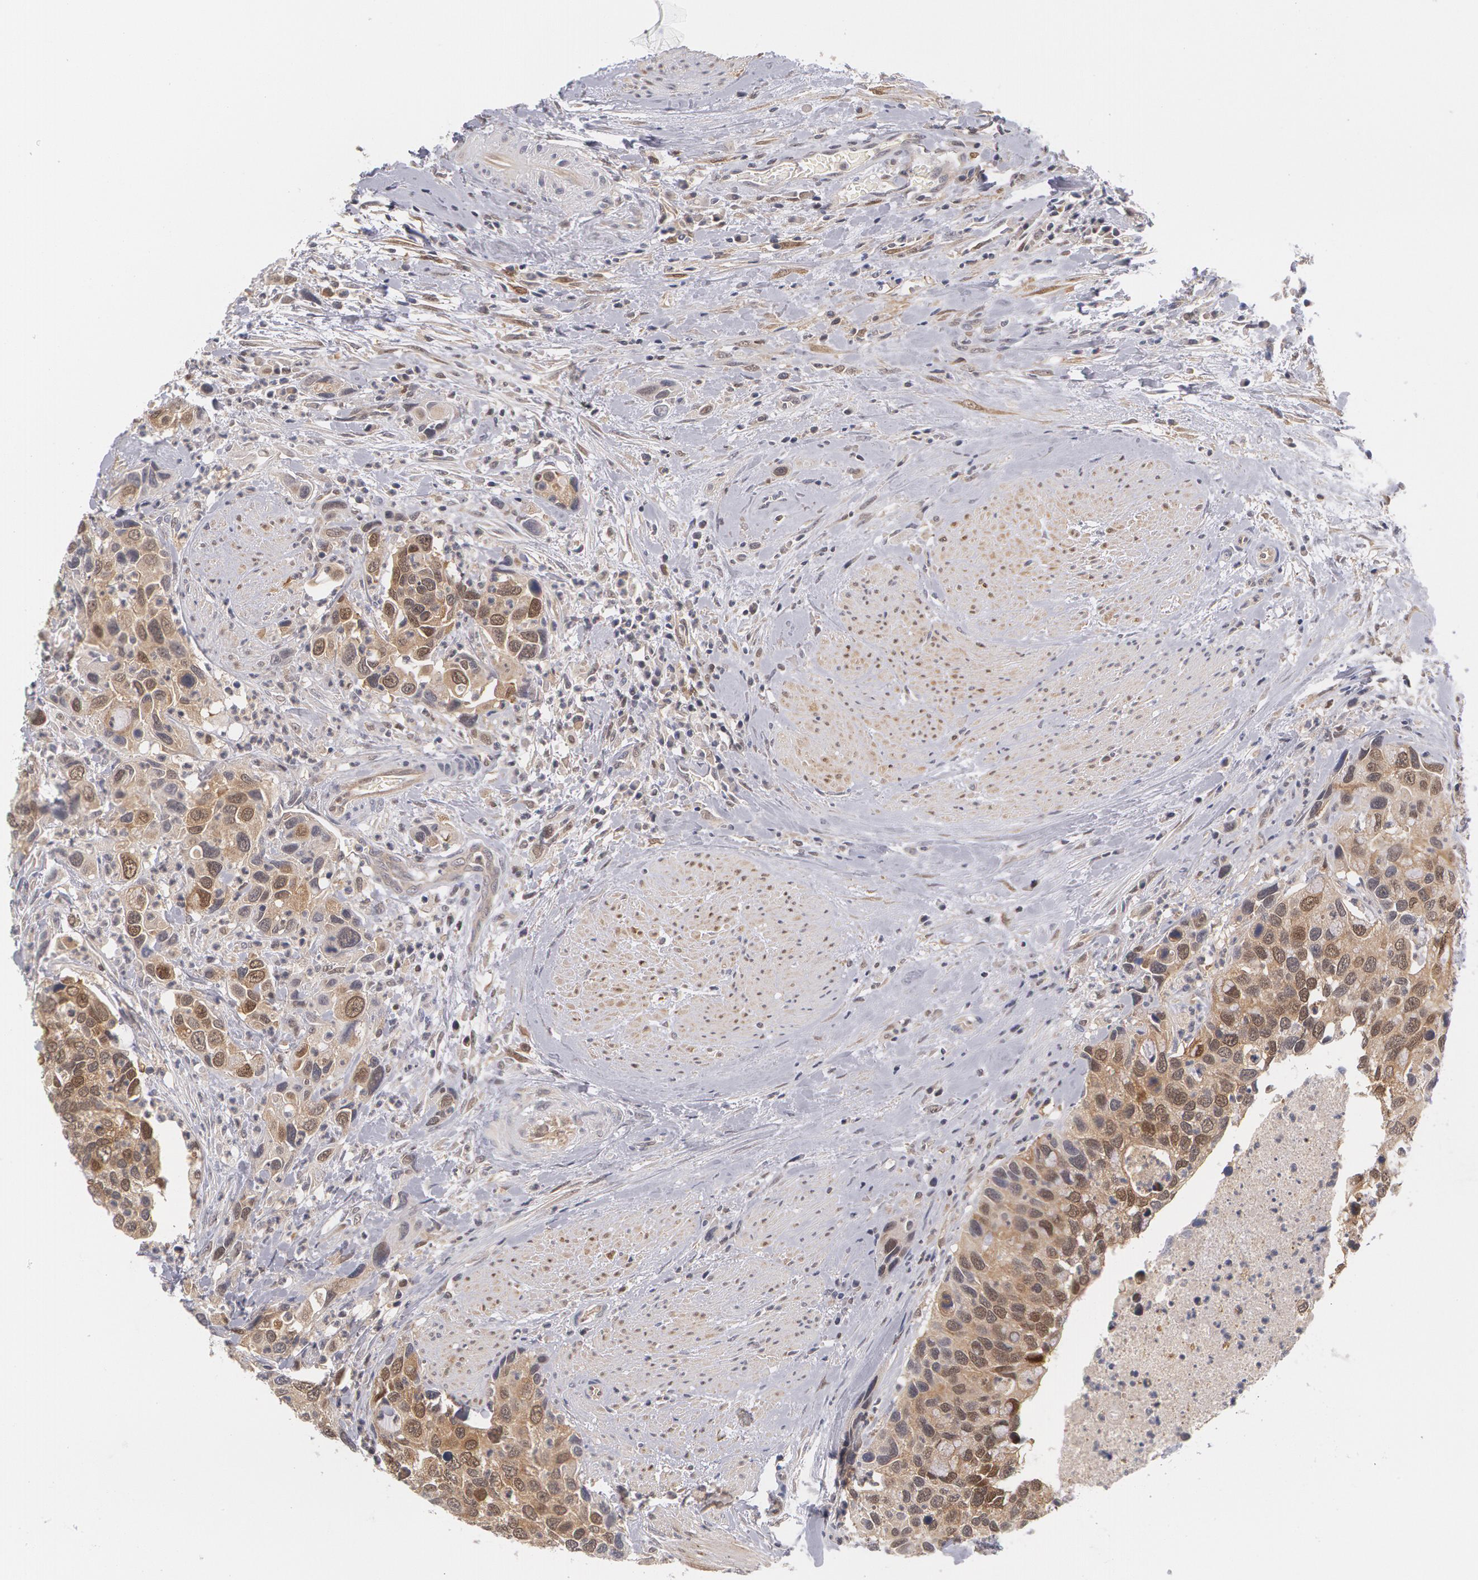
{"staining": {"intensity": "weak", "quantity": "25%-75%", "location": "cytoplasmic/membranous,nuclear"}, "tissue": "urothelial cancer", "cell_type": "Tumor cells", "image_type": "cancer", "snomed": [{"axis": "morphology", "description": "Urothelial carcinoma, High grade"}, {"axis": "topography", "description": "Urinary bladder"}], "caption": "High-power microscopy captured an immunohistochemistry (IHC) image of high-grade urothelial carcinoma, revealing weak cytoplasmic/membranous and nuclear staining in about 25%-75% of tumor cells. The protein is stained brown, and the nuclei are stained in blue (DAB (3,3'-diaminobenzidine) IHC with brightfield microscopy, high magnification).", "gene": "TXNRD1", "patient": {"sex": "male", "age": 66}}